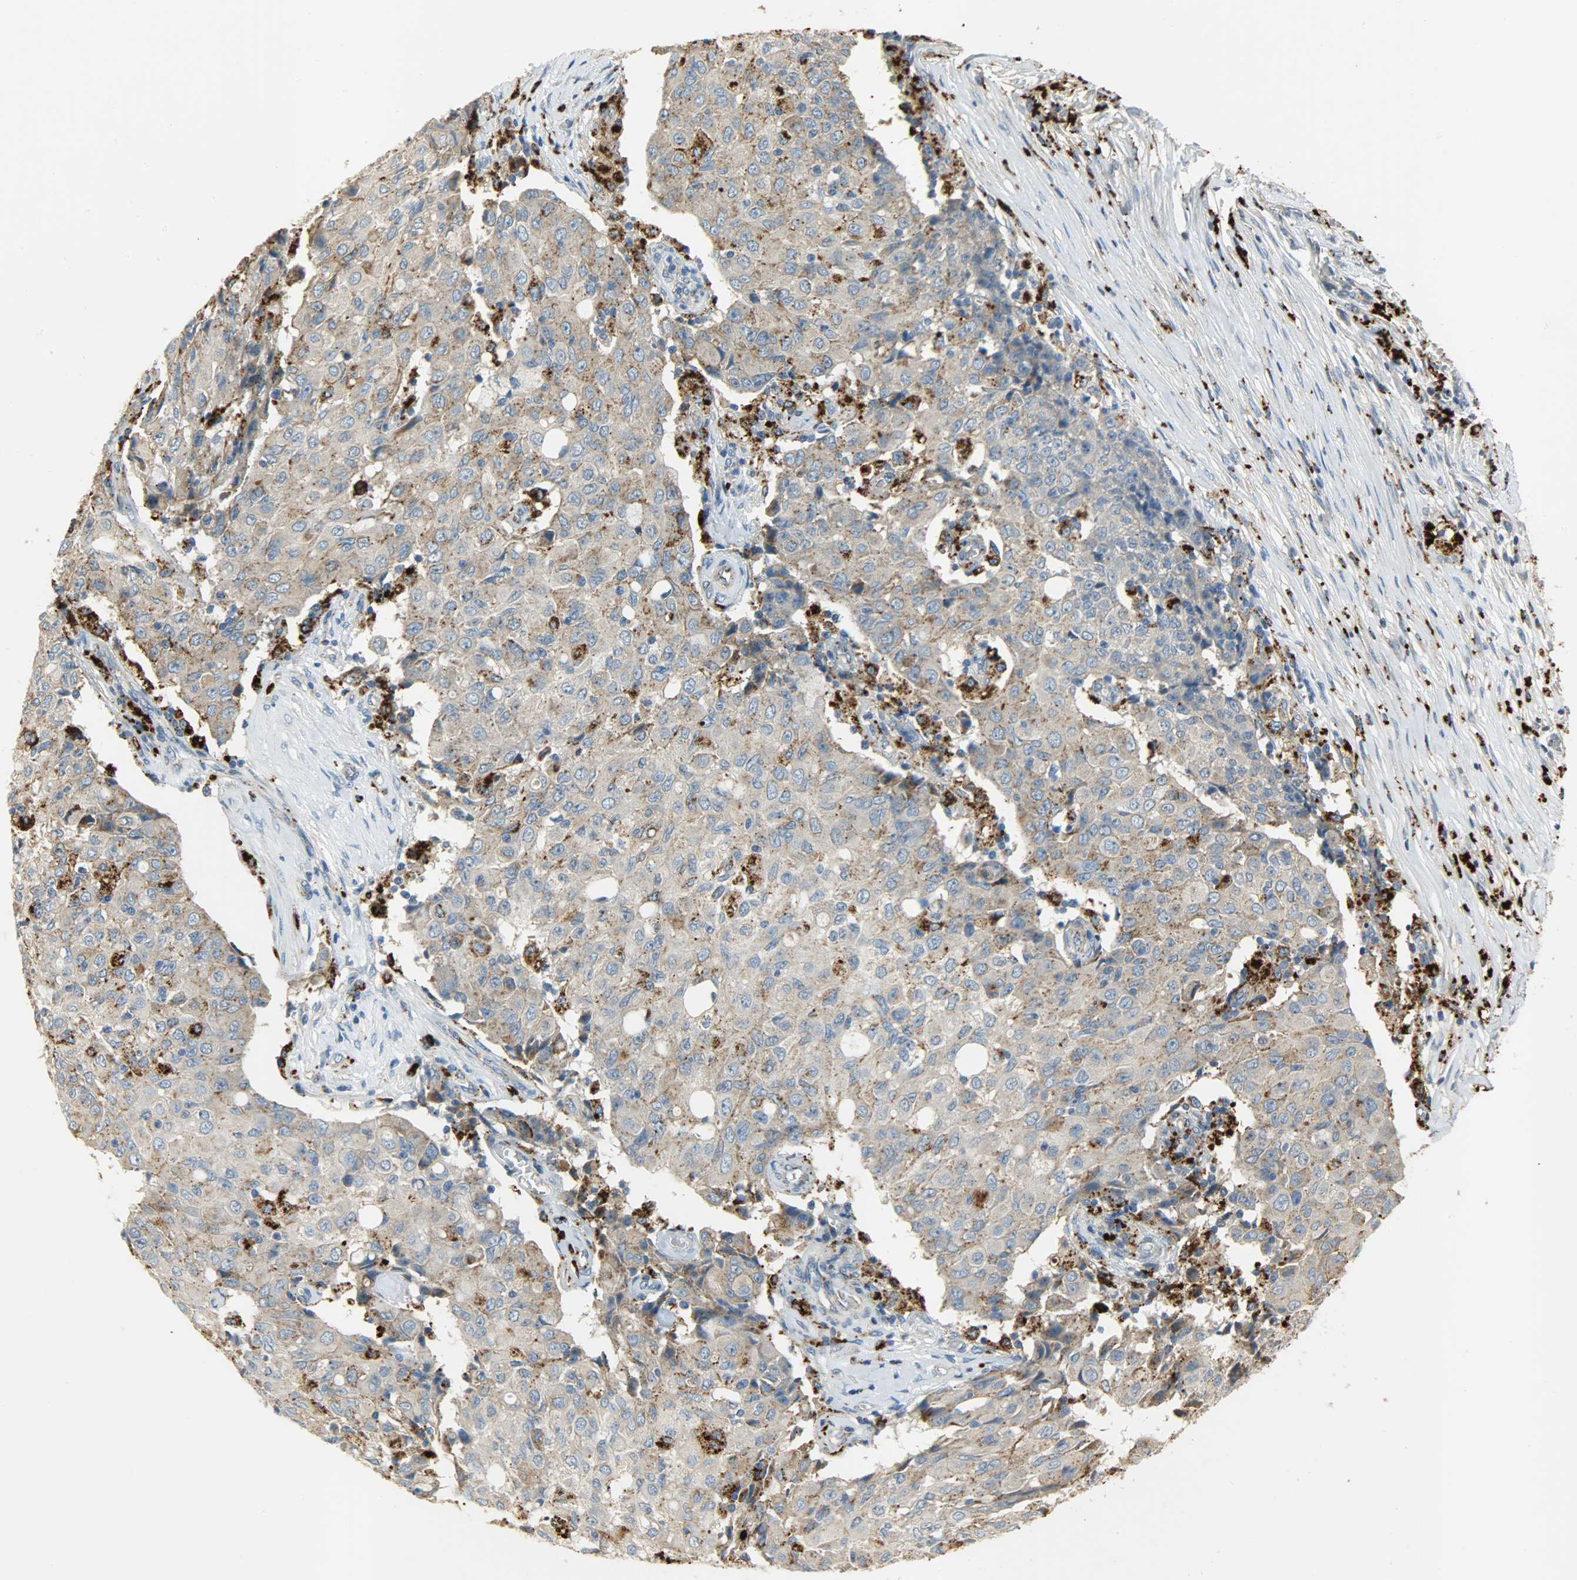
{"staining": {"intensity": "moderate", "quantity": "25%-75%", "location": "cytoplasmic/membranous"}, "tissue": "ovarian cancer", "cell_type": "Tumor cells", "image_type": "cancer", "snomed": [{"axis": "morphology", "description": "Carcinoma, endometroid"}, {"axis": "topography", "description": "Ovary"}], "caption": "Immunohistochemical staining of human ovarian cancer (endometroid carcinoma) exhibits medium levels of moderate cytoplasmic/membranous positivity in approximately 25%-75% of tumor cells.", "gene": "ASAH1", "patient": {"sex": "female", "age": 42}}